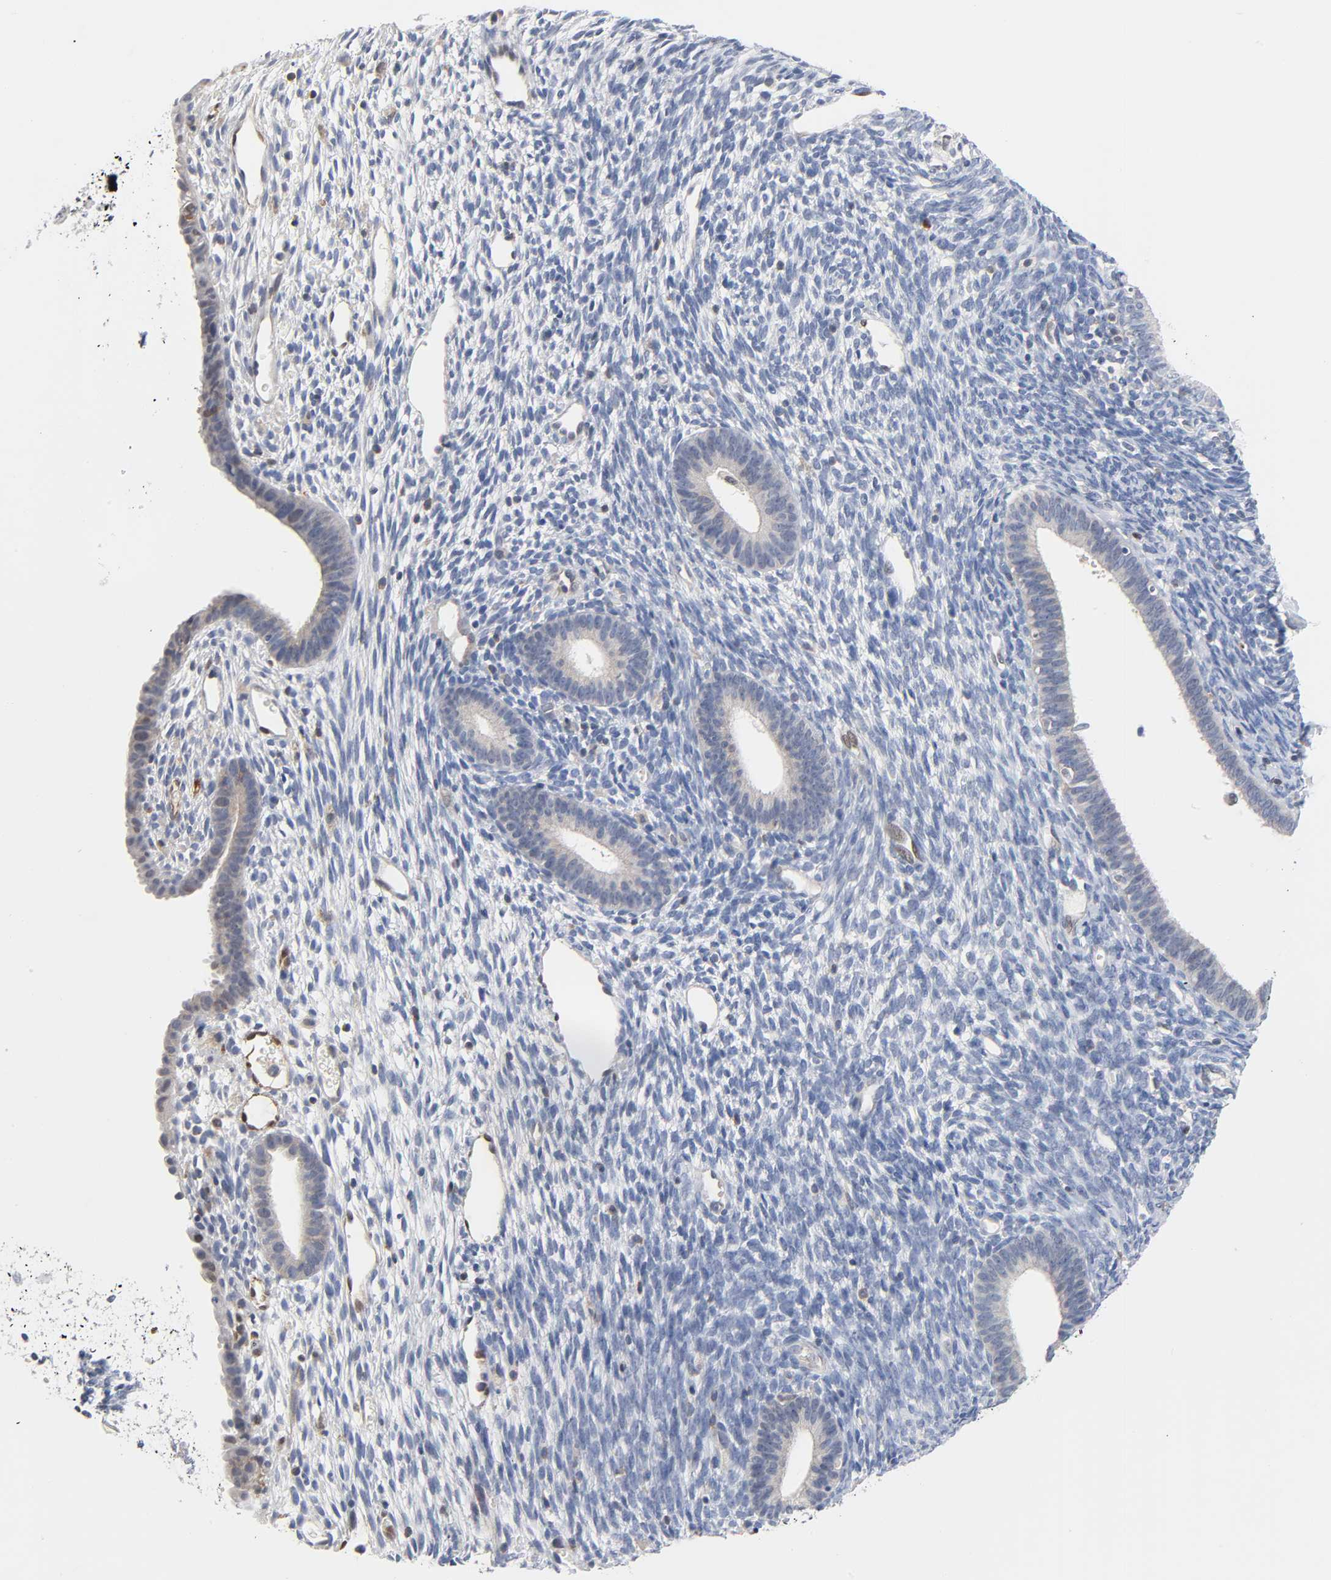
{"staining": {"intensity": "negative", "quantity": "none", "location": "none"}, "tissue": "endometrium", "cell_type": "Cells in endometrial stroma", "image_type": "normal", "snomed": [{"axis": "morphology", "description": "Normal tissue, NOS"}, {"axis": "topography", "description": "Endometrium"}], "caption": "A histopathology image of endometrium stained for a protein displays no brown staining in cells in endometrial stroma. Nuclei are stained in blue.", "gene": "NFATC1", "patient": {"sex": "female", "age": 57}}